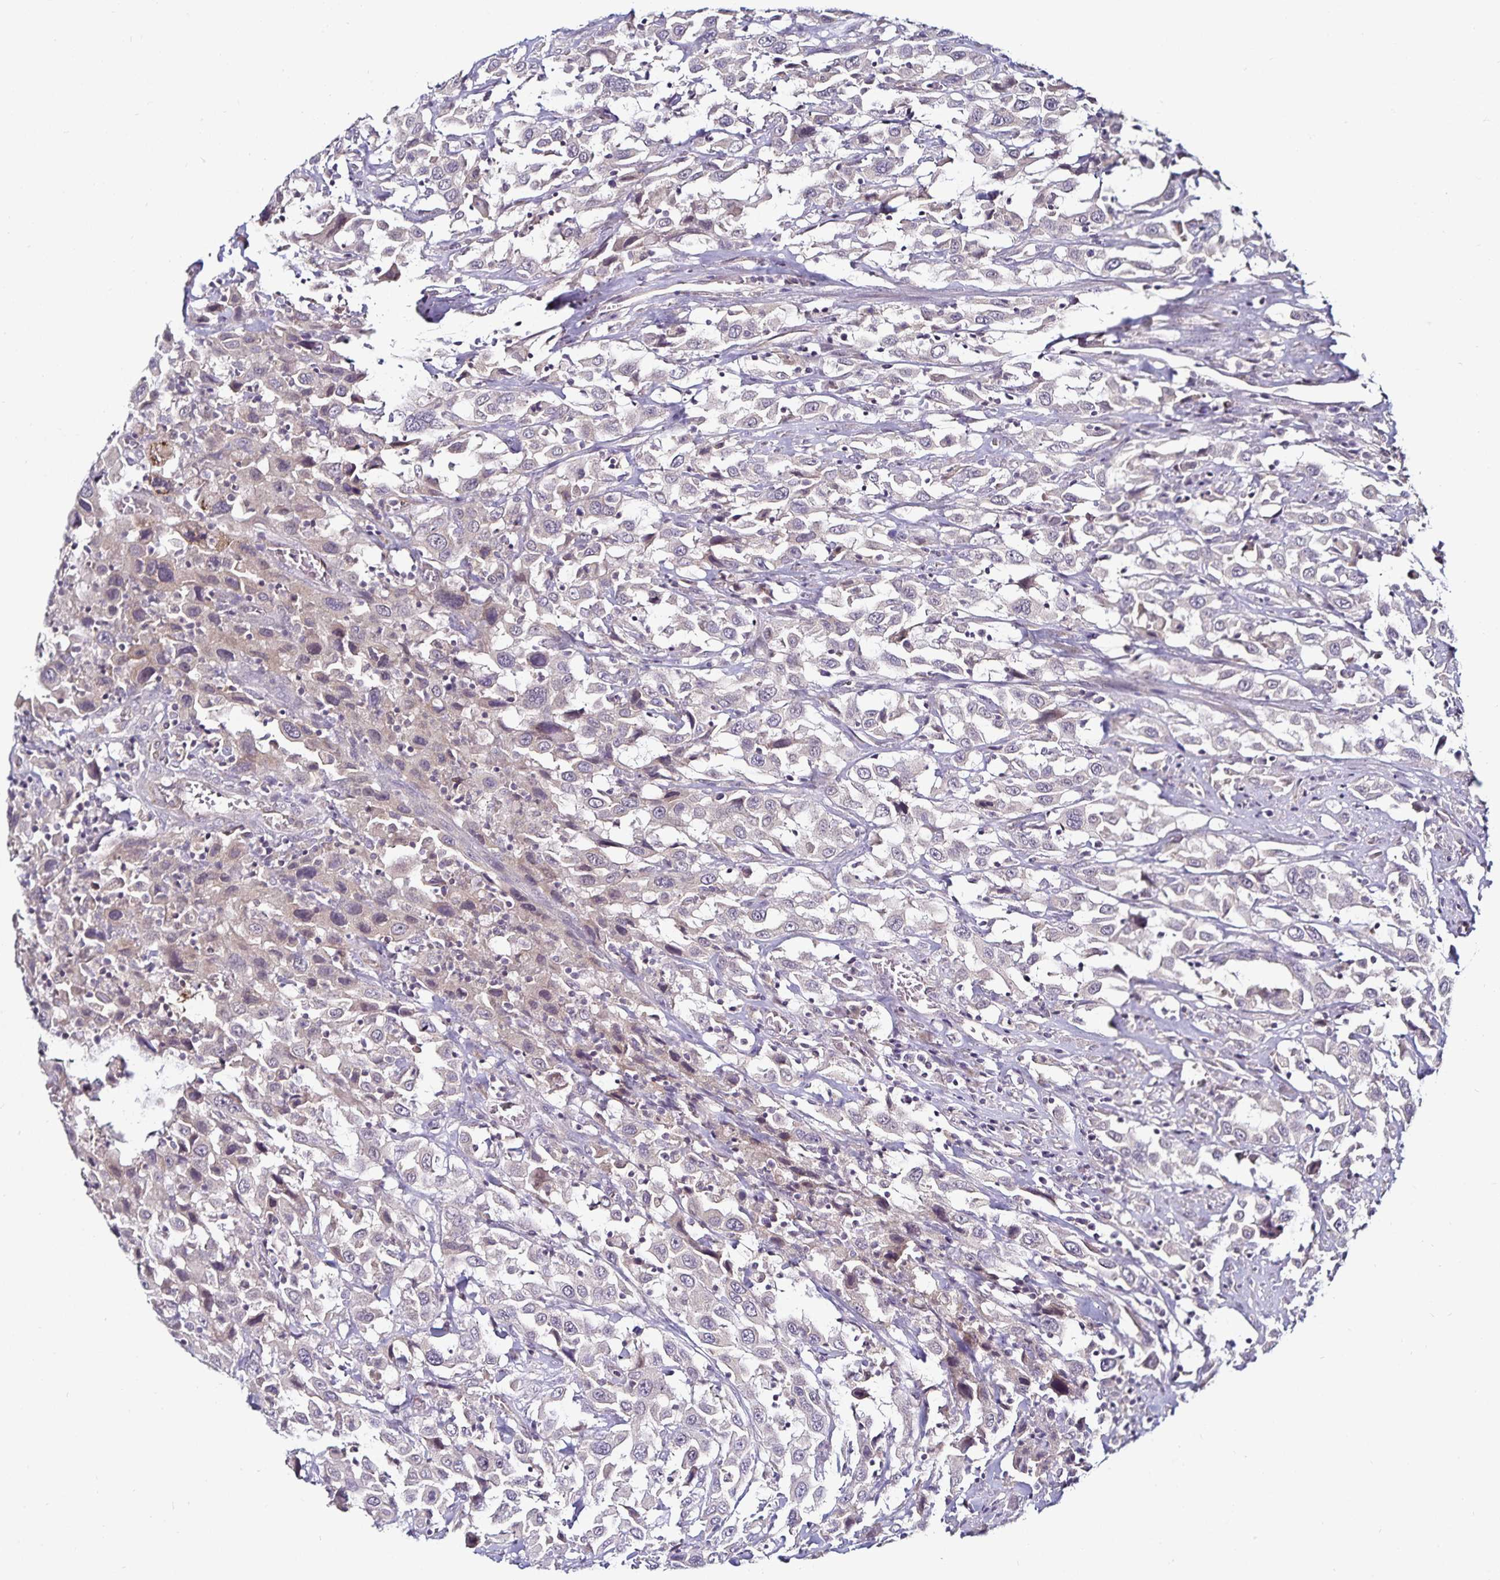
{"staining": {"intensity": "negative", "quantity": "none", "location": "none"}, "tissue": "urothelial cancer", "cell_type": "Tumor cells", "image_type": "cancer", "snomed": [{"axis": "morphology", "description": "Urothelial carcinoma, High grade"}, {"axis": "topography", "description": "Urinary bladder"}], "caption": "High power microscopy image of an immunohistochemistry micrograph of urothelial carcinoma (high-grade), revealing no significant expression in tumor cells.", "gene": "ACSL5", "patient": {"sex": "male", "age": 61}}